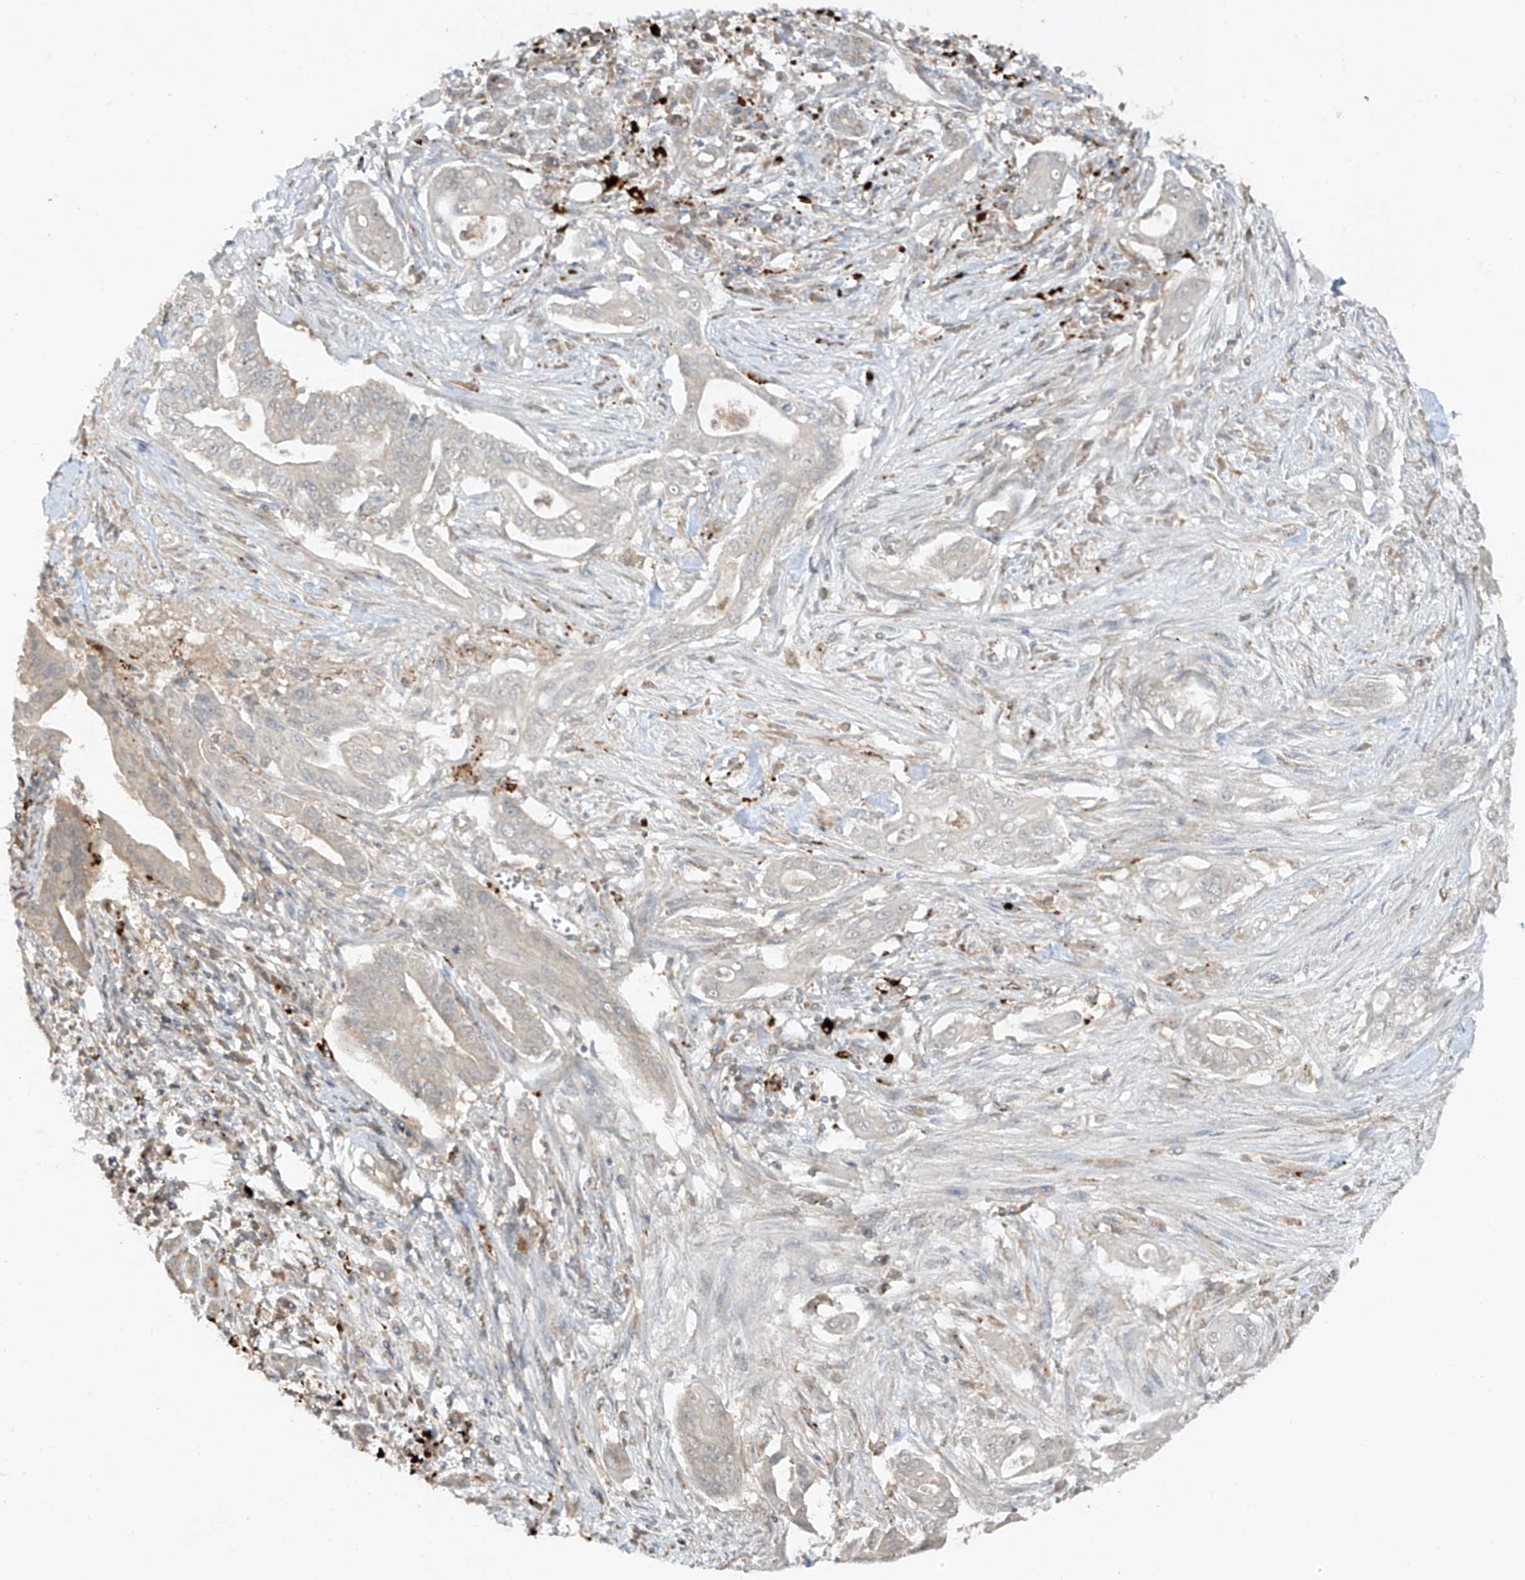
{"staining": {"intensity": "moderate", "quantity": "25%-75%", "location": "cytoplasmic/membranous"}, "tissue": "pancreatic cancer", "cell_type": "Tumor cells", "image_type": "cancer", "snomed": [{"axis": "morphology", "description": "Adenocarcinoma, NOS"}, {"axis": "topography", "description": "Pancreas"}], "caption": "Moderate cytoplasmic/membranous staining for a protein is identified in approximately 25%-75% of tumor cells of pancreatic adenocarcinoma using immunohistochemistry.", "gene": "LDAH", "patient": {"sex": "male", "age": 58}}